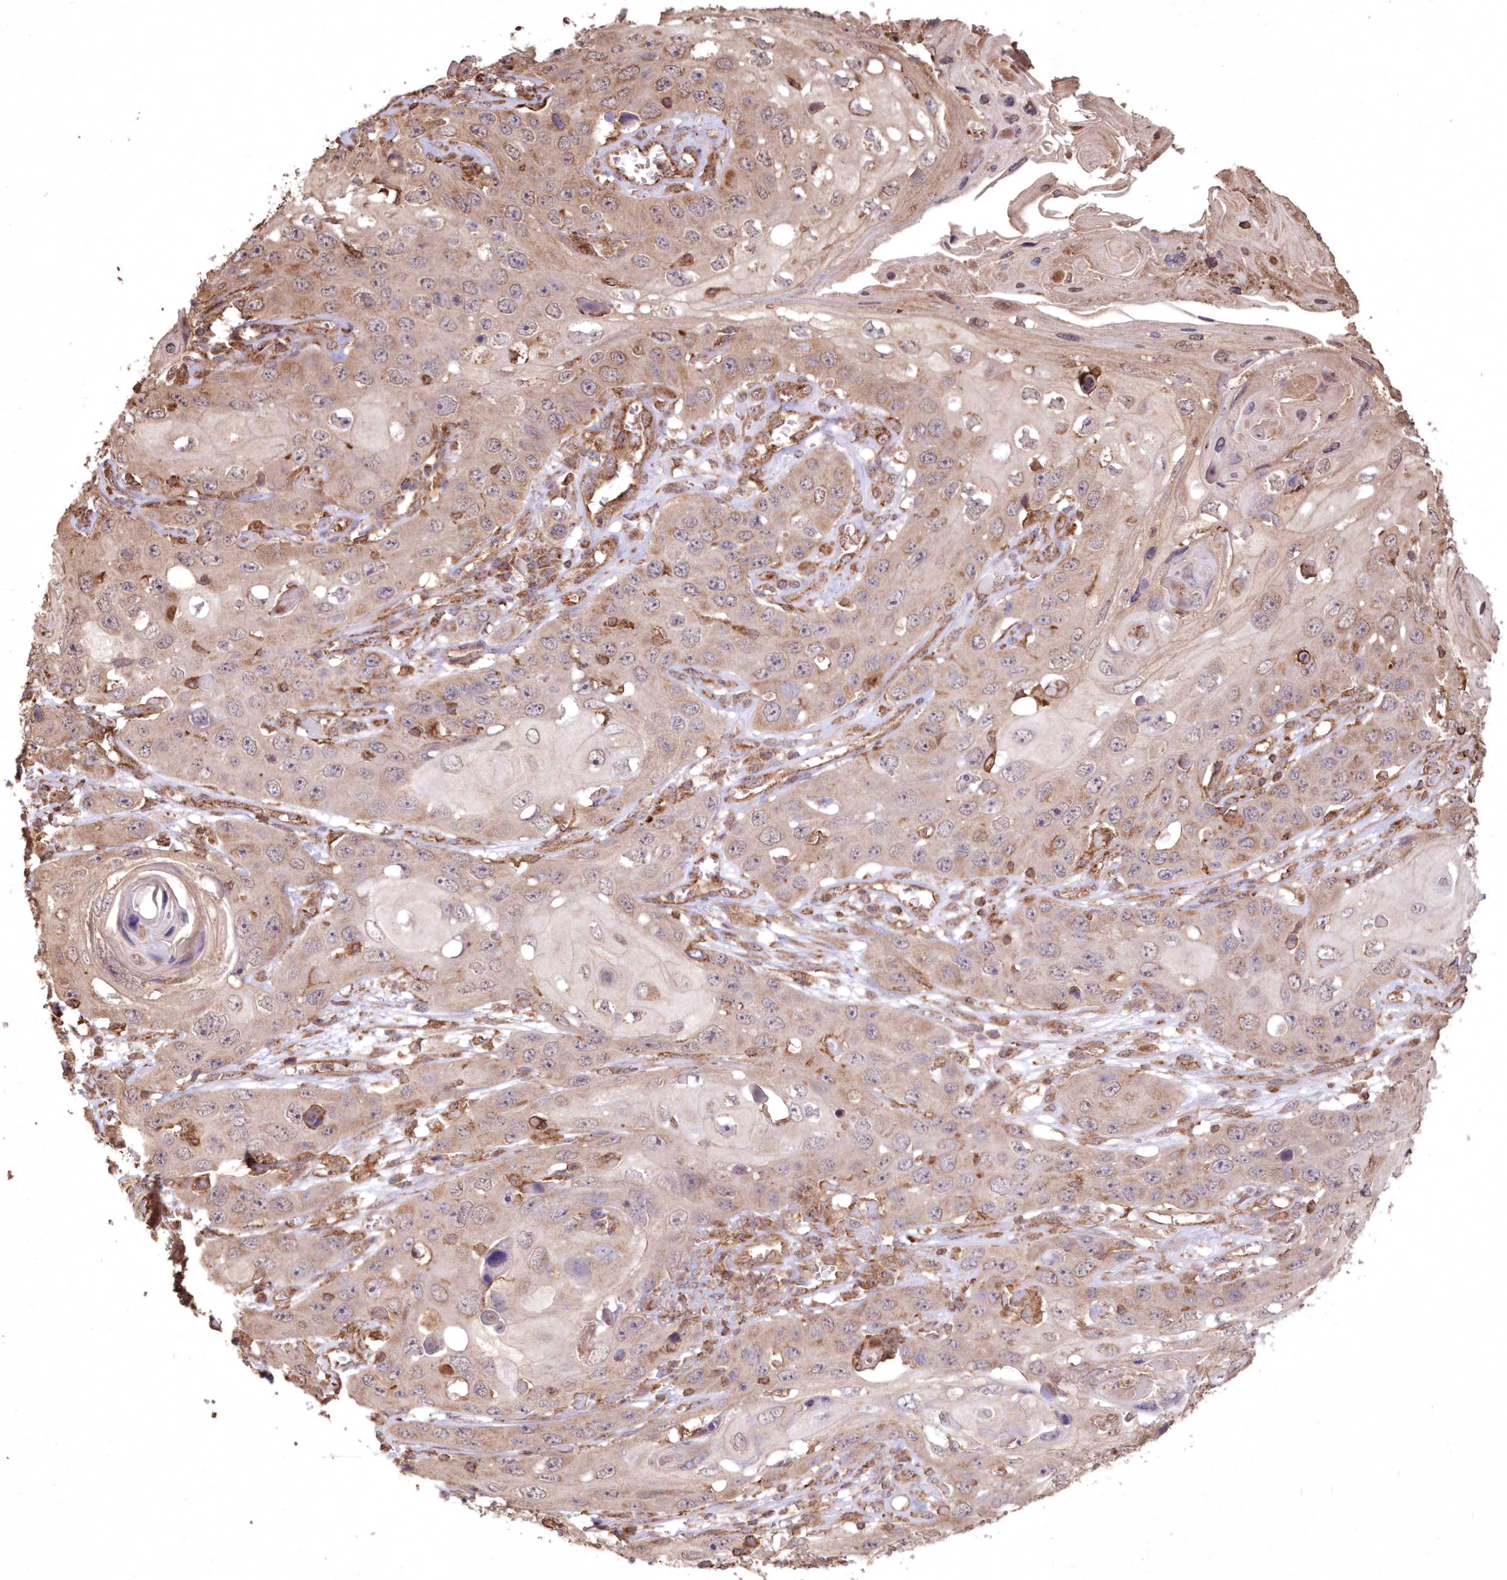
{"staining": {"intensity": "weak", "quantity": ">75%", "location": "cytoplasmic/membranous"}, "tissue": "skin cancer", "cell_type": "Tumor cells", "image_type": "cancer", "snomed": [{"axis": "morphology", "description": "Squamous cell carcinoma, NOS"}, {"axis": "topography", "description": "Skin"}], "caption": "Skin squamous cell carcinoma stained for a protein (brown) shows weak cytoplasmic/membranous positive expression in approximately >75% of tumor cells.", "gene": "TMEM139", "patient": {"sex": "male", "age": 55}}